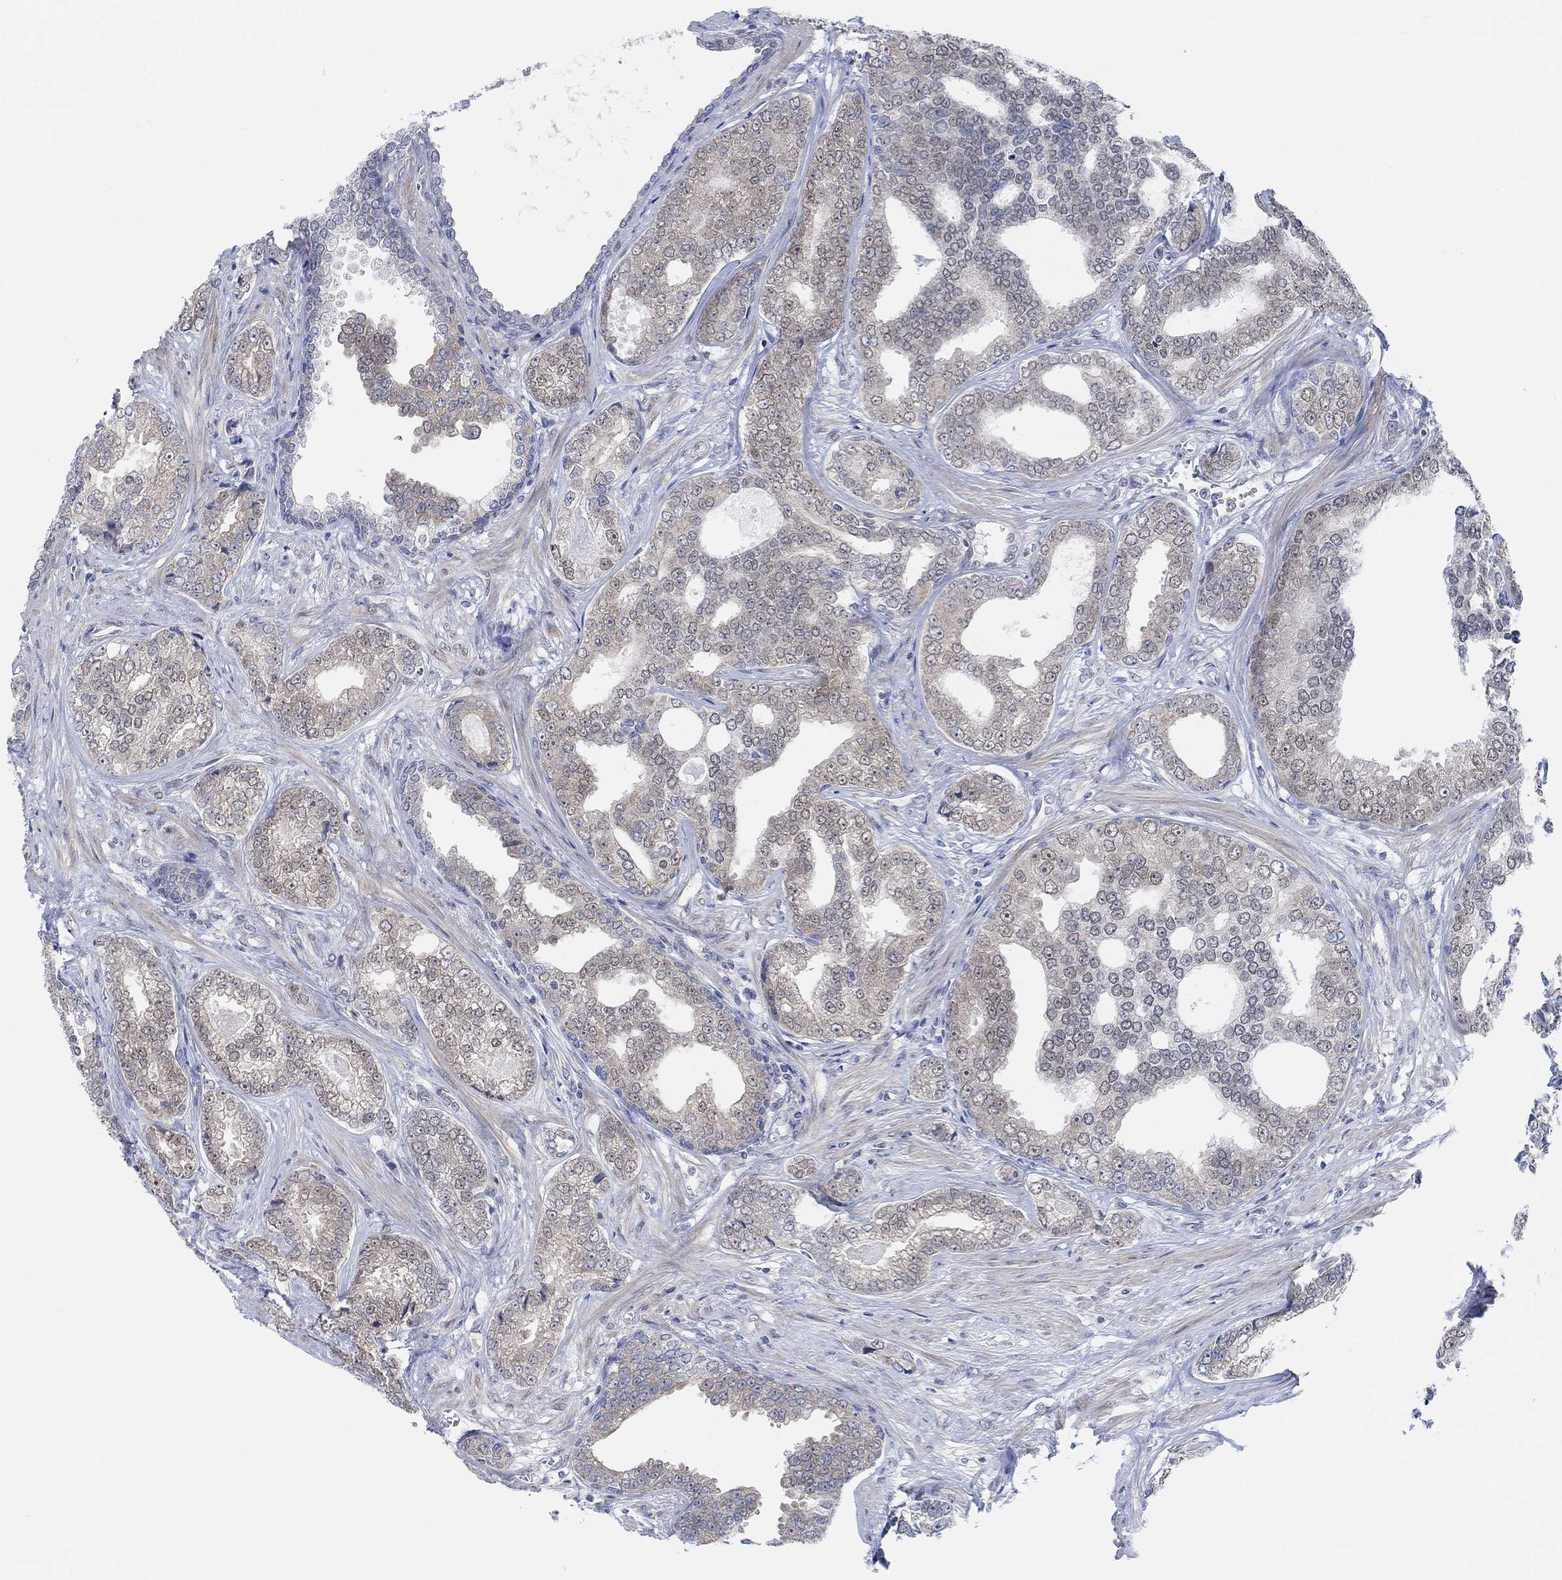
{"staining": {"intensity": "weak", "quantity": "<25%", "location": "cytoplasmic/membranous"}, "tissue": "prostate cancer", "cell_type": "Tumor cells", "image_type": "cancer", "snomed": [{"axis": "morphology", "description": "Adenocarcinoma, NOS"}, {"axis": "topography", "description": "Prostate"}], "caption": "Prostate cancer stained for a protein using IHC shows no positivity tumor cells.", "gene": "RIMS1", "patient": {"sex": "male", "age": 67}}